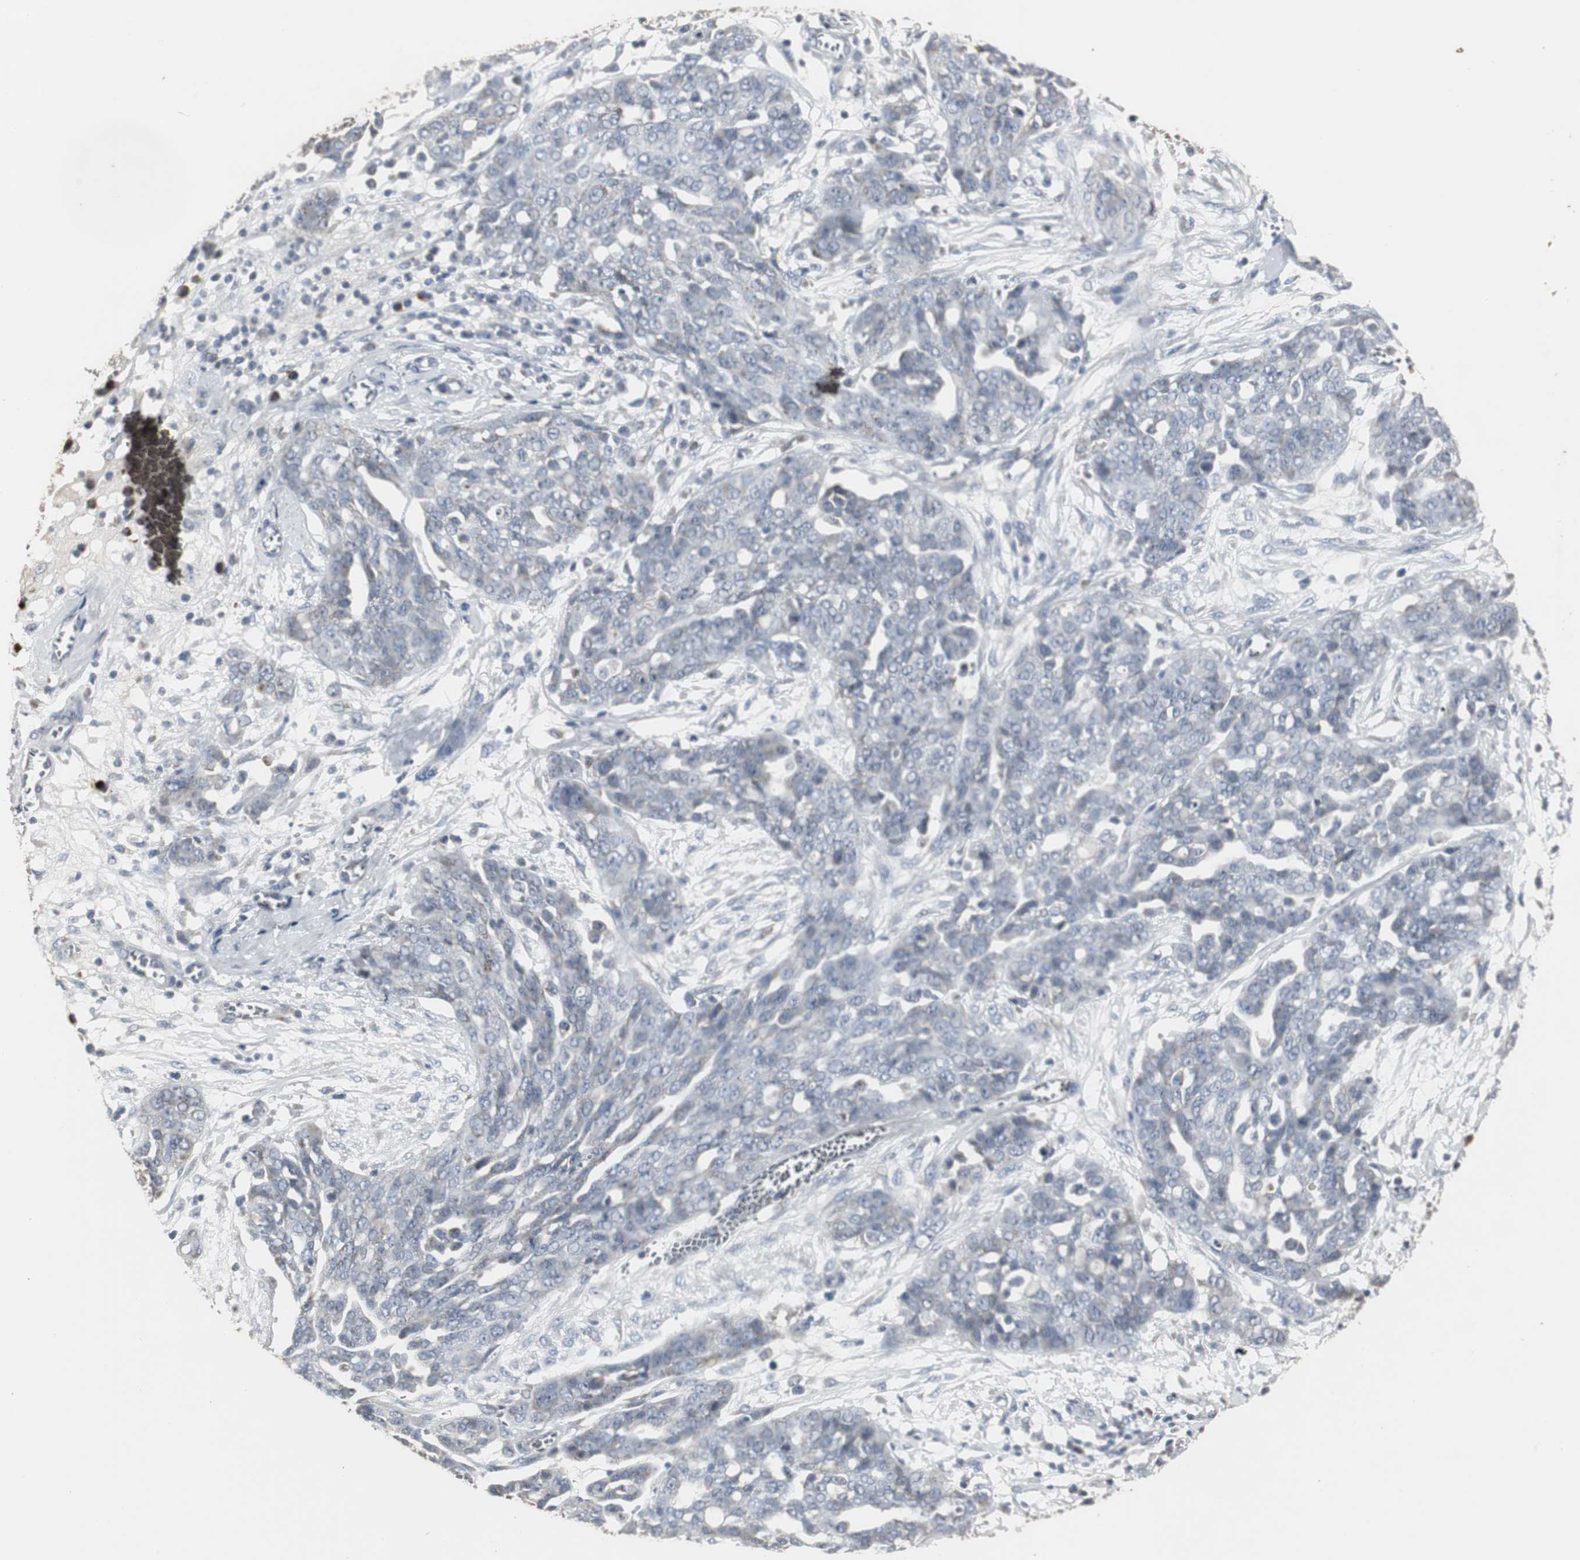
{"staining": {"intensity": "negative", "quantity": "none", "location": "none"}, "tissue": "ovarian cancer", "cell_type": "Tumor cells", "image_type": "cancer", "snomed": [{"axis": "morphology", "description": "Cystadenocarcinoma, serous, NOS"}, {"axis": "topography", "description": "Soft tissue"}, {"axis": "topography", "description": "Ovary"}], "caption": "The histopathology image exhibits no significant positivity in tumor cells of ovarian cancer (serous cystadenocarcinoma).", "gene": "ACAA1", "patient": {"sex": "female", "age": 57}}